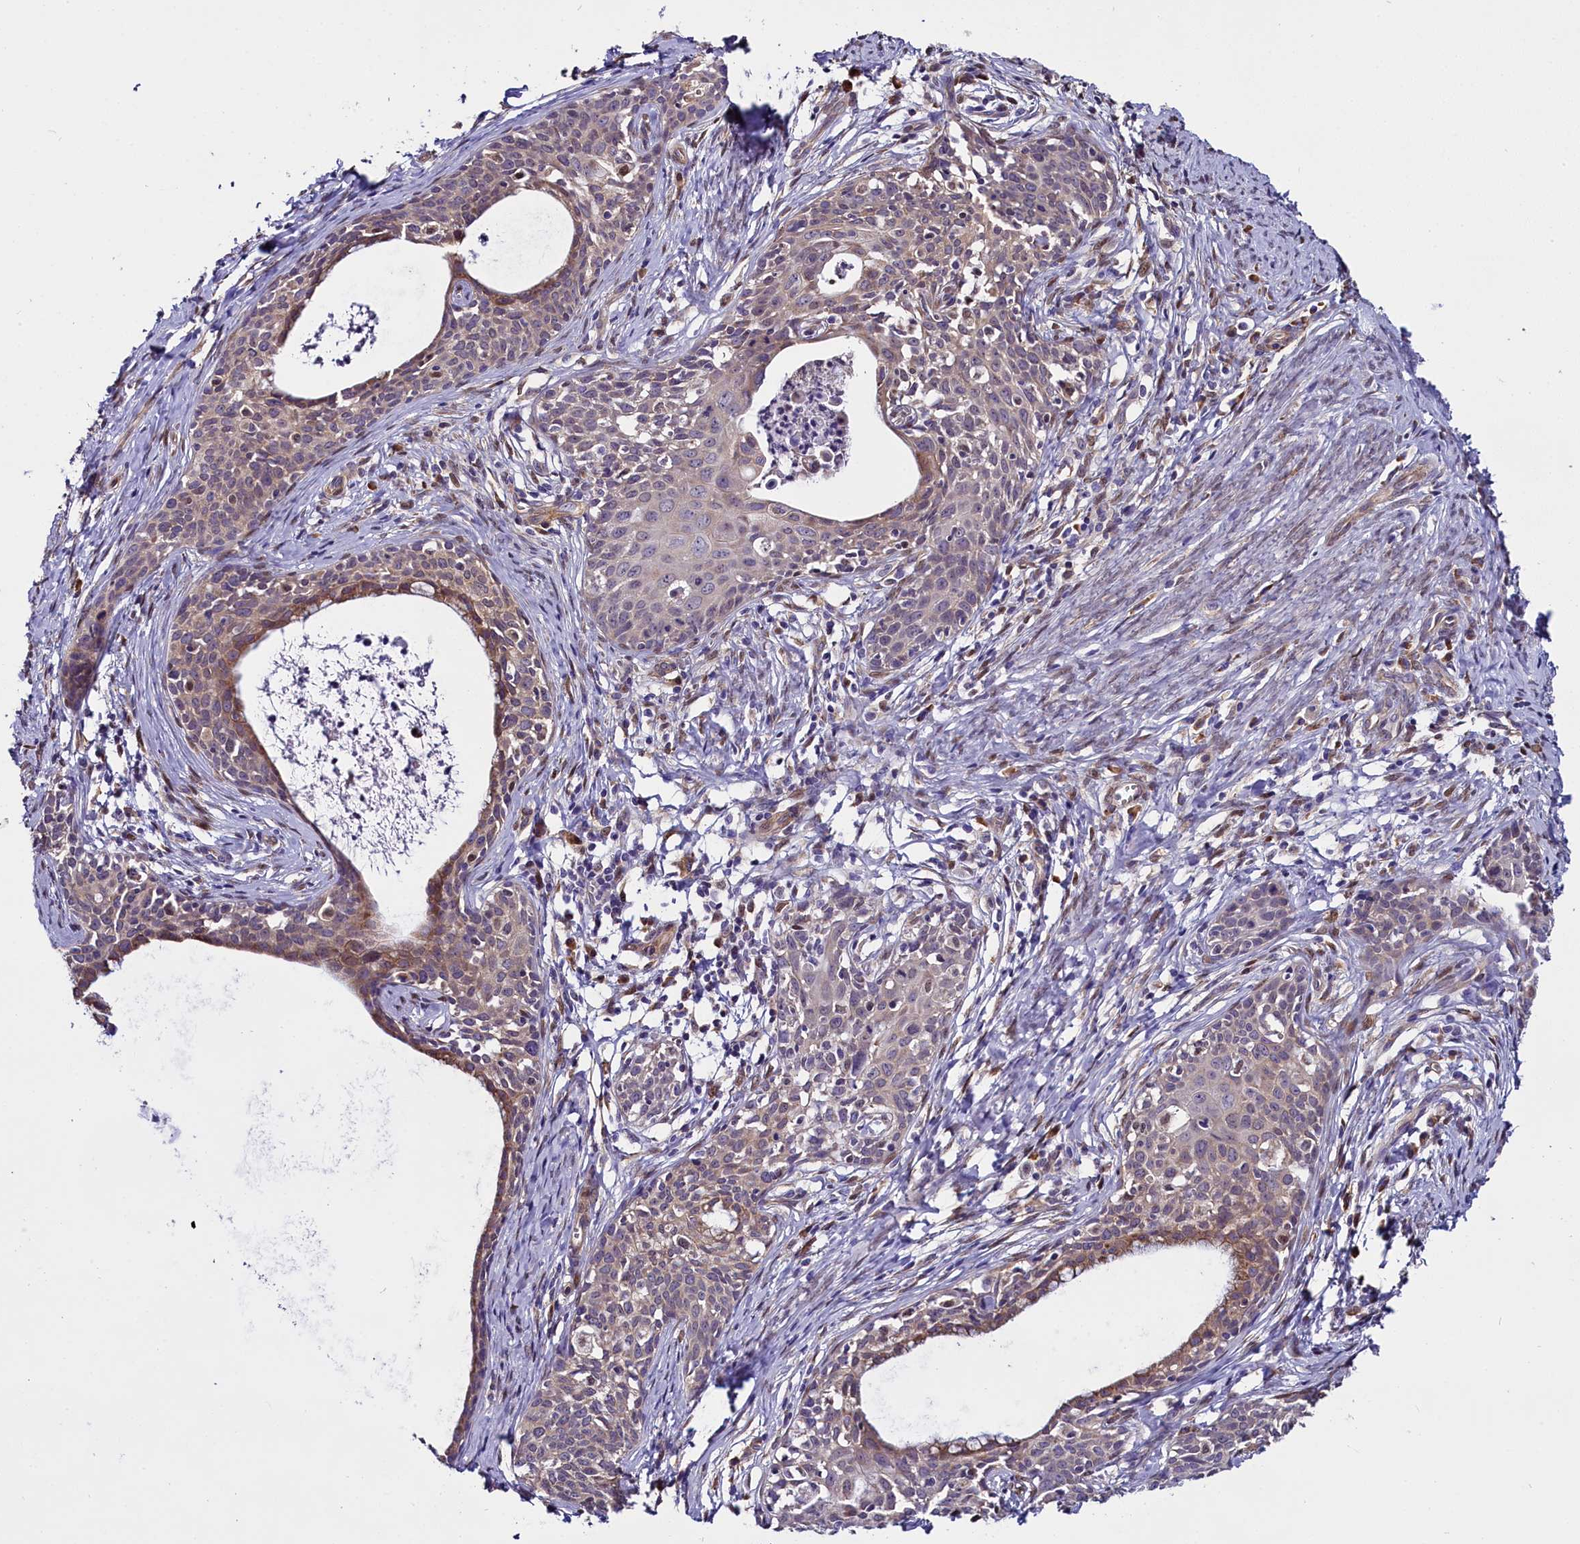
{"staining": {"intensity": "weak", "quantity": "25%-75%", "location": "cytoplasmic/membranous"}, "tissue": "cervical cancer", "cell_type": "Tumor cells", "image_type": "cancer", "snomed": [{"axis": "morphology", "description": "Squamous cell carcinoma, NOS"}, {"axis": "topography", "description": "Cervix"}], "caption": "Squamous cell carcinoma (cervical) tissue demonstrates weak cytoplasmic/membranous positivity in approximately 25%-75% of tumor cells, visualized by immunohistochemistry. (brown staining indicates protein expression, while blue staining denotes nuclei).", "gene": "UACA", "patient": {"sex": "female", "age": 52}}